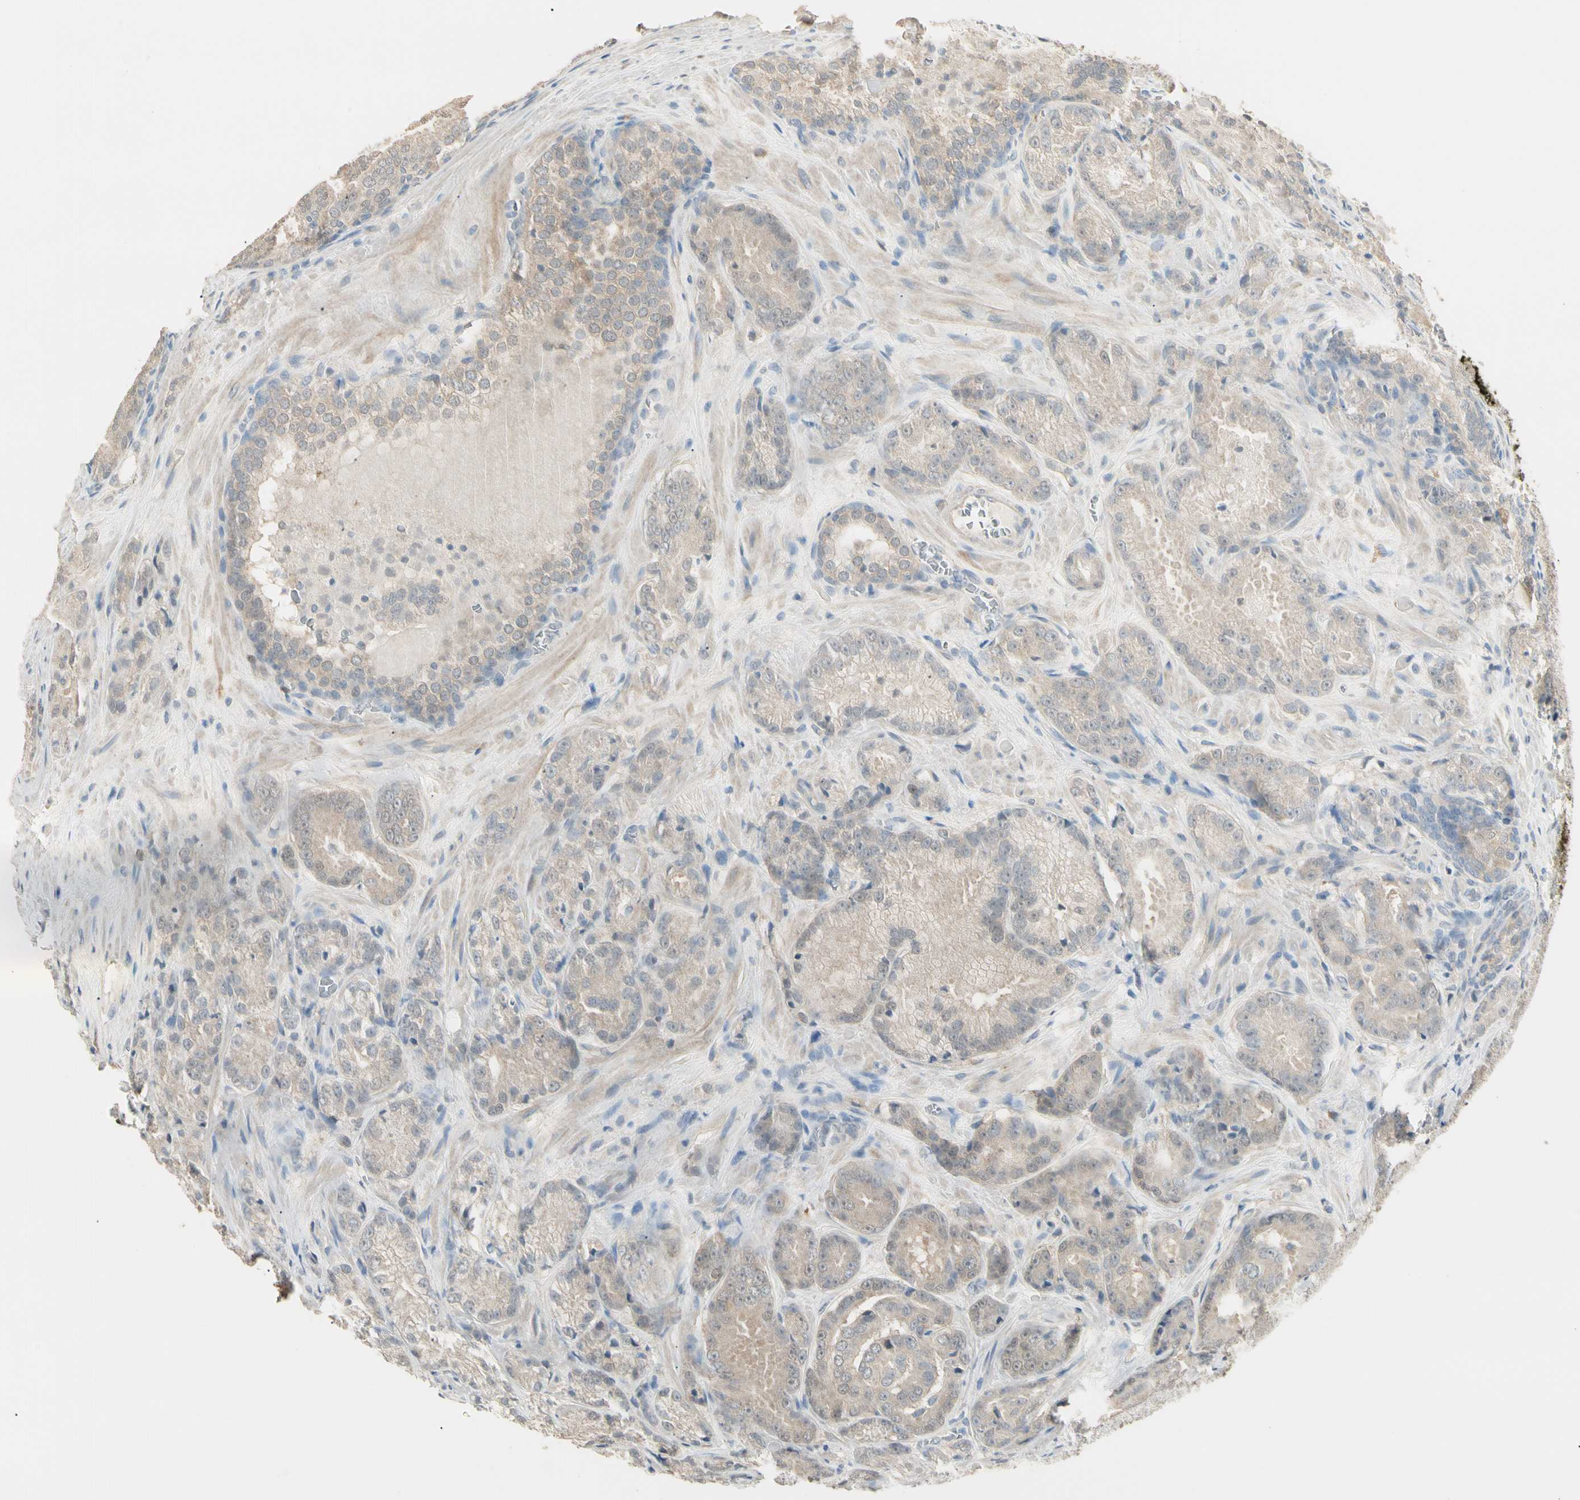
{"staining": {"intensity": "weak", "quantity": ">75%", "location": "cytoplasmic/membranous"}, "tissue": "prostate cancer", "cell_type": "Tumor cells", "image_type": "cancer", "snomed": [{"axis": "morphology", "description": "Adenocarcinoma, High grade"}, {"axis": "topography", "description": "Prostate"}], "caption": "Immunohistochemistry of prostate cancer displays low levels of weak cytoplasmic/membranous staining in approximately >75% of tumor cells. (DAB (3,3'-diaminobenzidine) = brown stain, brightfield microscopy at high magnification).", "gene": "GNE", "patient": {"sex": "male", "age": 64}}